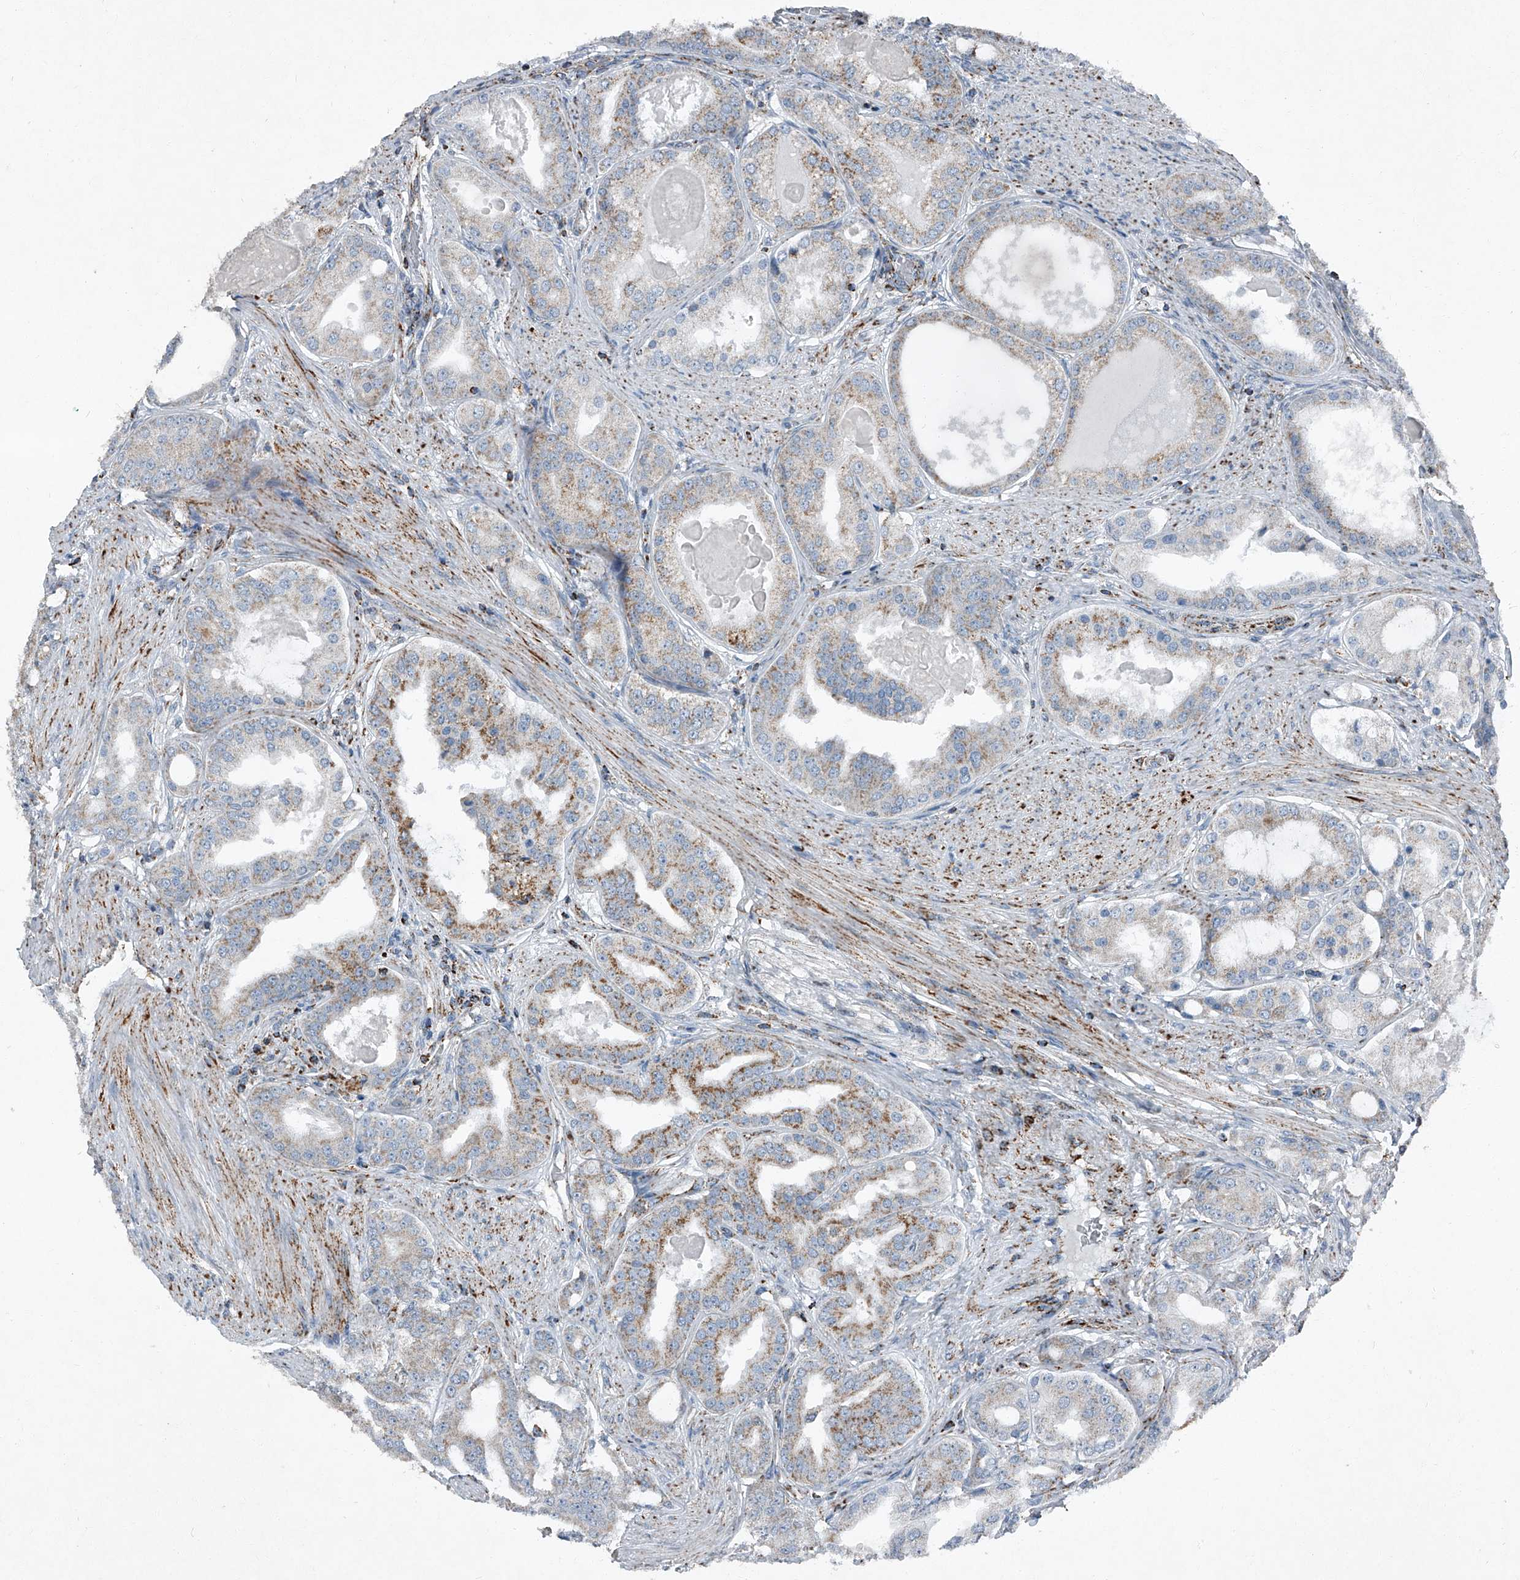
{"staining": {"intensity": "moderate", "quantity": "25%-75%", "location": "cytoplasmic/membranous"}, "tissue": "prostate cancer", "cell_type": "Tumor cells", "image_type": "cancer", "snomed": [{"axis": "morphology", "description": "Adenocarcinoma, High grade"}, {"axis": "topography", "description": "Prostate"}], "caption": "Protein positivity by immunohistochemistry reveals moderate cytoplasmic/membranous expression in about 25%-75% of tumor cells in prostate high-grade adenocarcinoma.", "gene": "CHRNA7", "patient": {"sex": "male", "age": 60}}